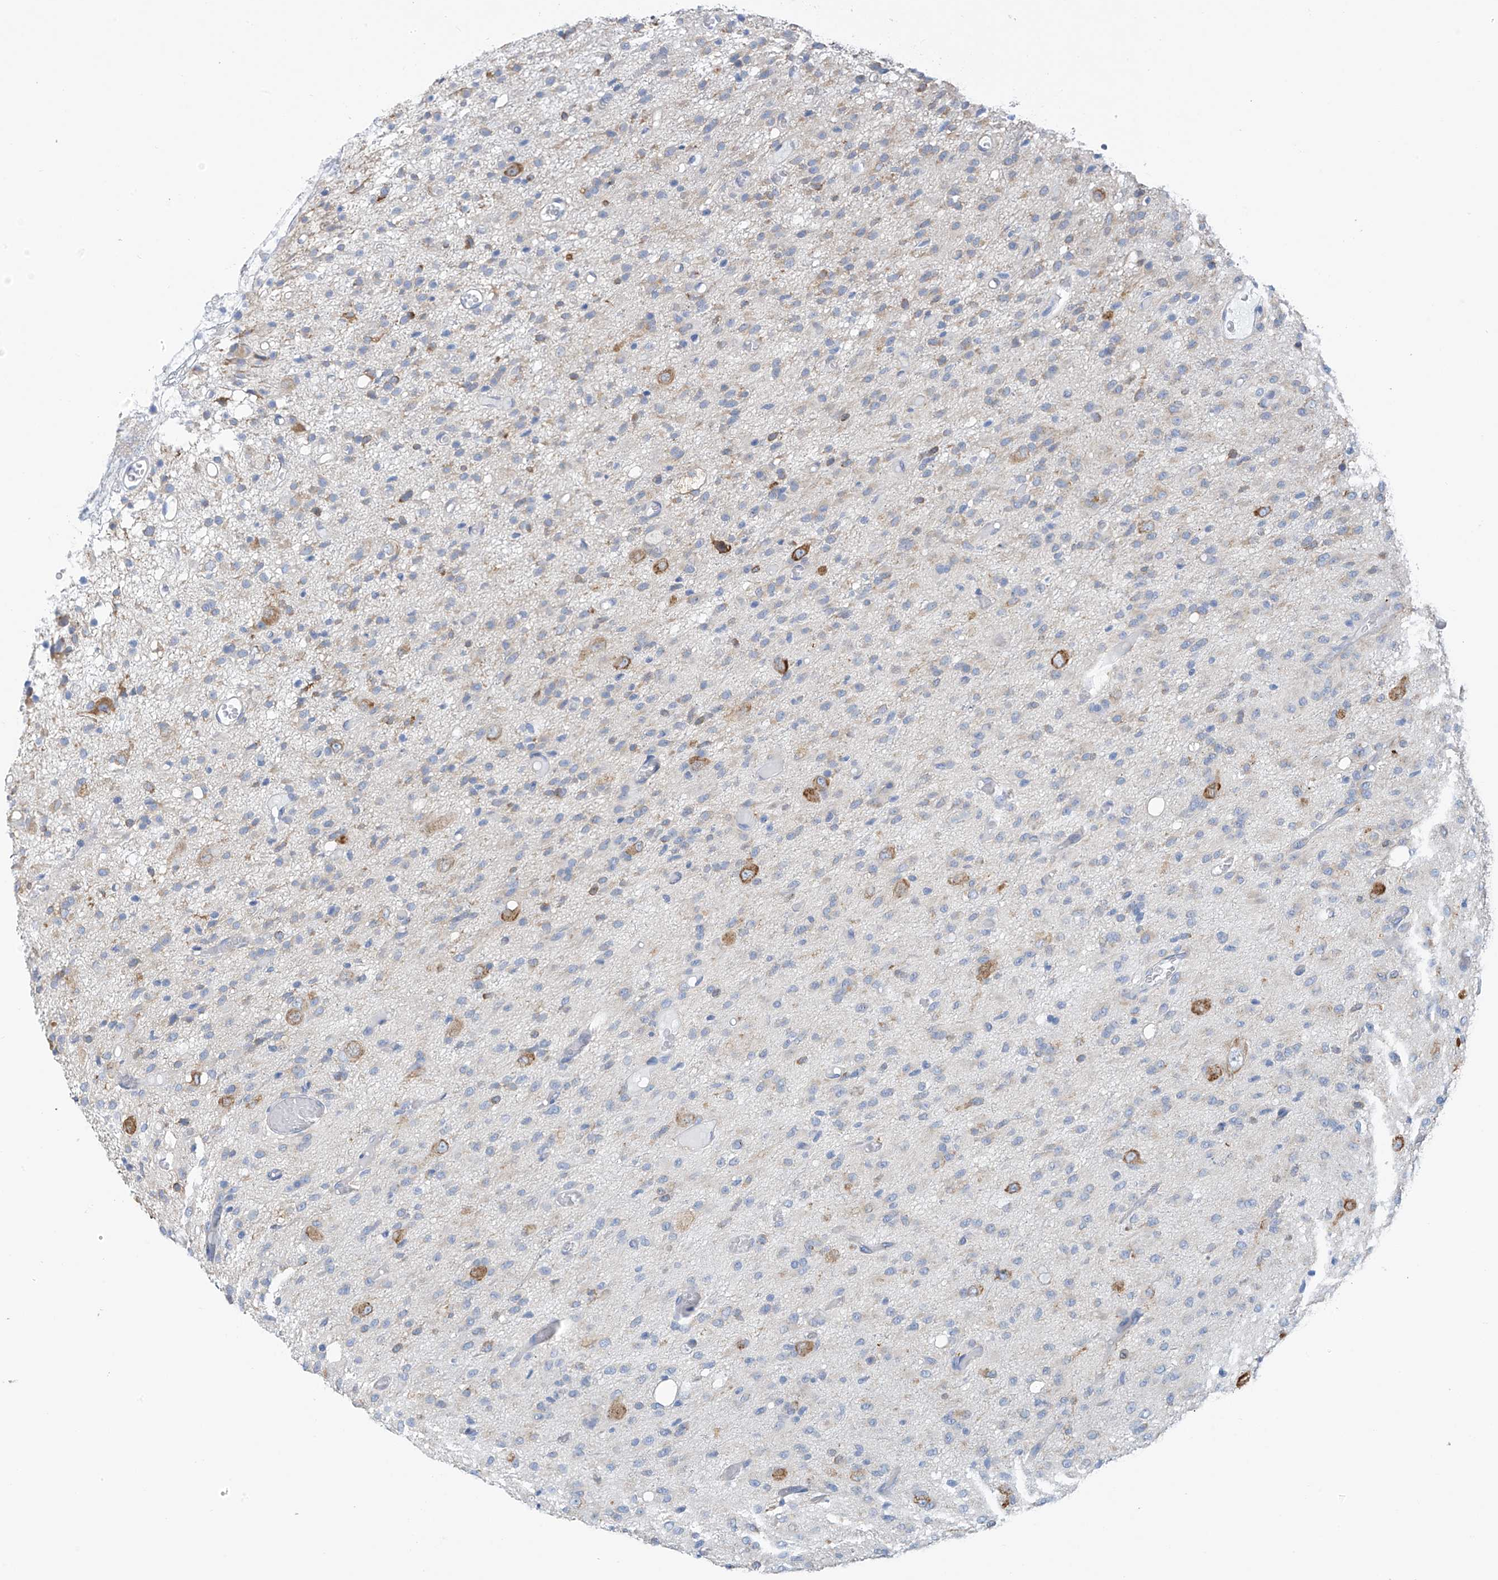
{"staining": {"intensity": "weak", "quantity": "25%-75%", "location": "cytoplasmic/membranous"}, "tissue": "glioma", "cell_type": "Tumor cells", "image_type": "cancer", "snomed": [{"axis": "morphology", "description": "Glioma, malignant, High grade"}, {"axis": "topography", "description": "Brain"}], "caption": "The photomicrograph reveals staining of malignant glioma (high-grade), revealing weak cytoplasmic/membranous protein positivity (brown color) within tumor cells. (Brightfield microscopy of DAB IHC at high magnification).", "gene": "RCN2", "patient": {"sex": "female", "age": 59}}